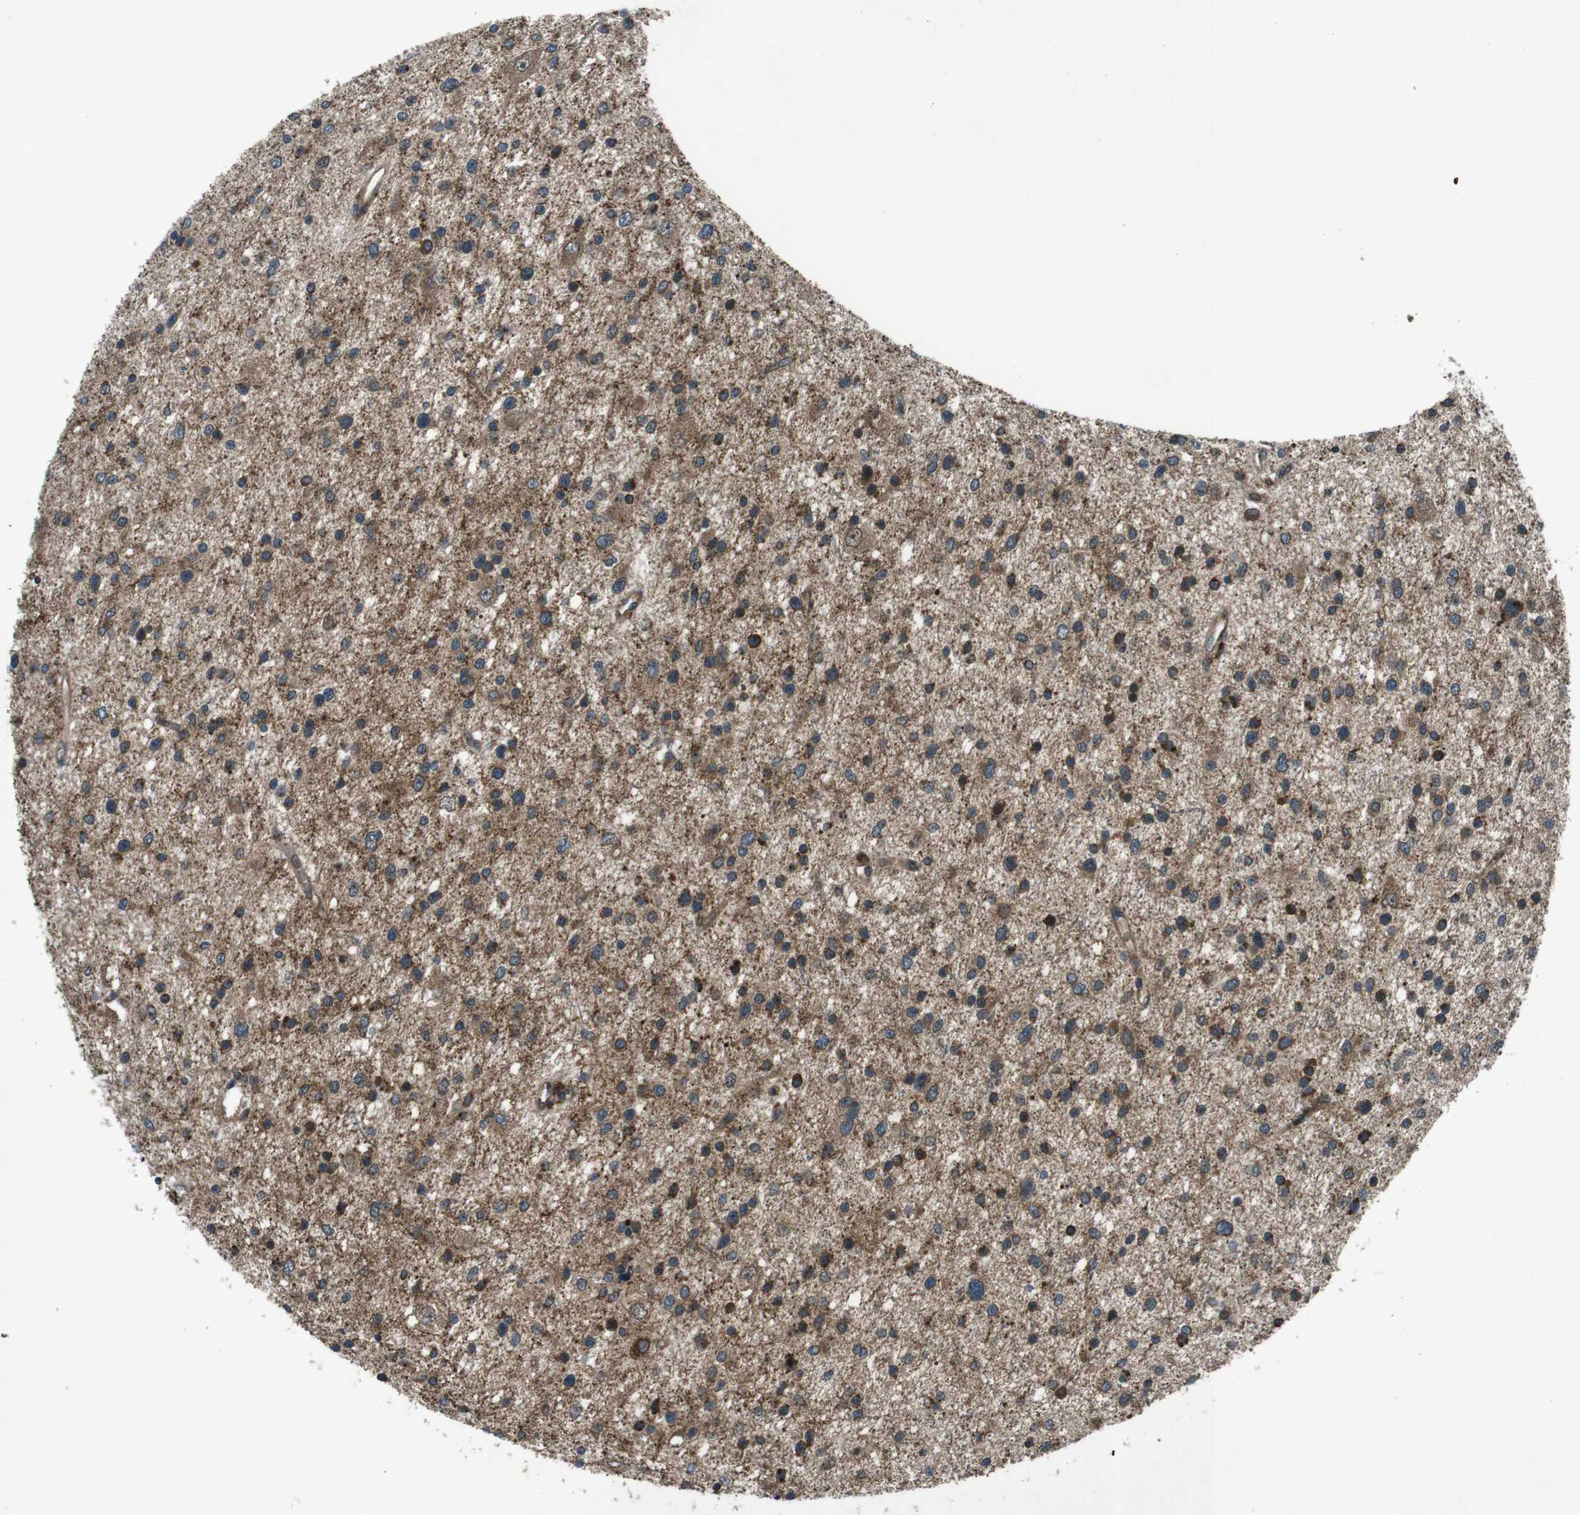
{"staining": {"intensity": "strong", "quantity": "25%-75%", "location": "cytoplasmic/membranous,nuclear"}, "tissue": "glioma", "cell_type": "Tumor cells", "image_type": "cancer", "snomed": [{"axis": "morphology", "description": "Glioma, malignant, Low grade"}, {"axis": "topography", "description": "Brain"}], "caption": "Immunohistochemistry (DAB) staining of malignant glioma (low-grade) shows strong cytoplasmic/membranous and nuclear protein expression in approximately 25%-75% of tumor cells.", "gene": "SLC27A4", "patient": {"sex": "female", "age": 37}}